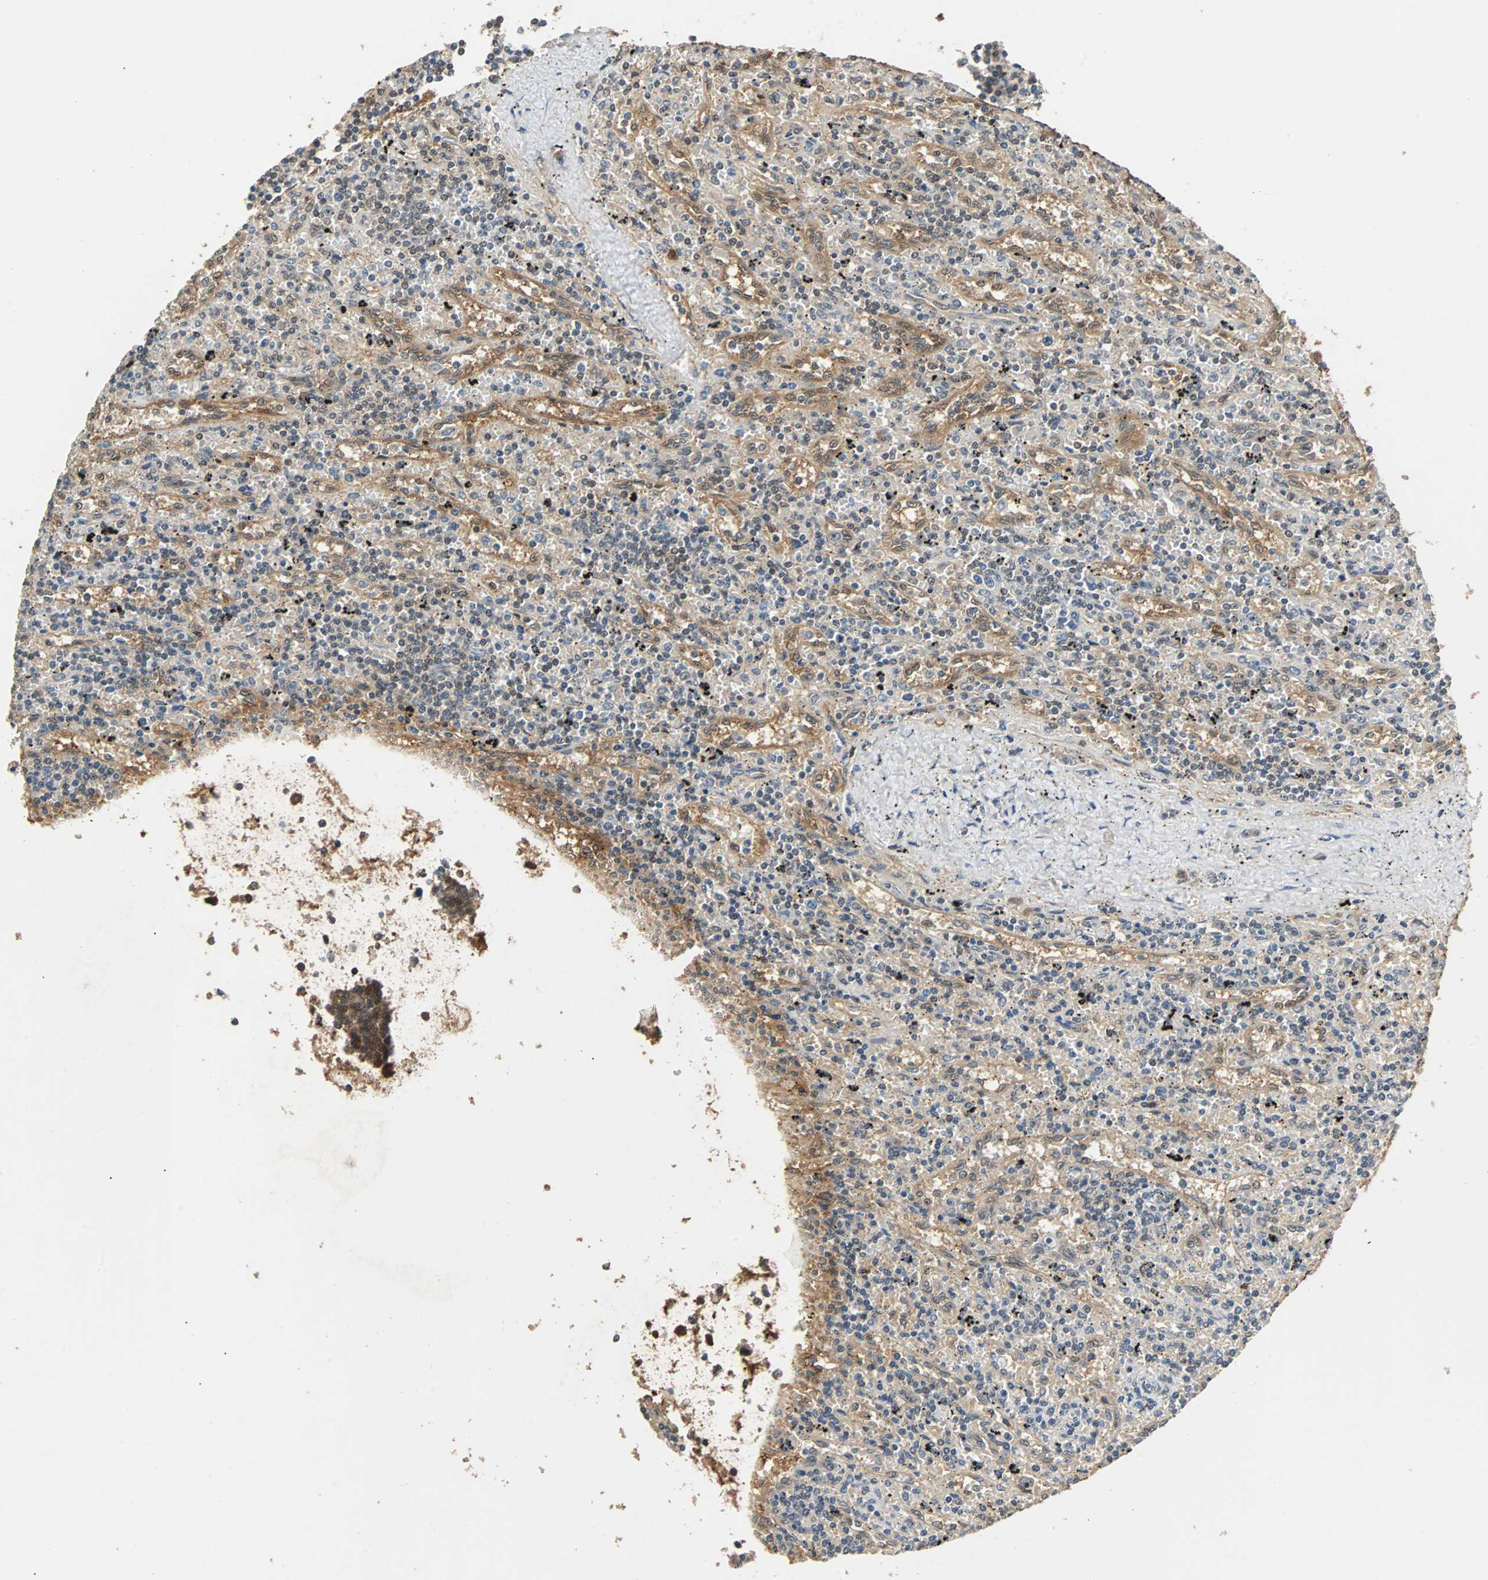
{"staining": {"intensity": "moderate", "quantity": "<25%", "location": "cytoplasmic/membranous,nuclear"}, "tissue": "lymphoma", "cell_type": "Tumor cells", "image_type": "cancer", "snomed": [{"axis": "morphology", "description": "Malignant lymphoma, non-Hodgkin's type, Low grade"}, {"axis": "topography", "description": "Spleen"}], "caption": "Moderate cytoplasmic/membranous and nuclear protein positivity is present in about <25% of tumor cells in low-grade malignant lymphoma, non-Hodgkin's type.", "gene": "PRDX6", "patient": {"sex": "male", "age": 76}}